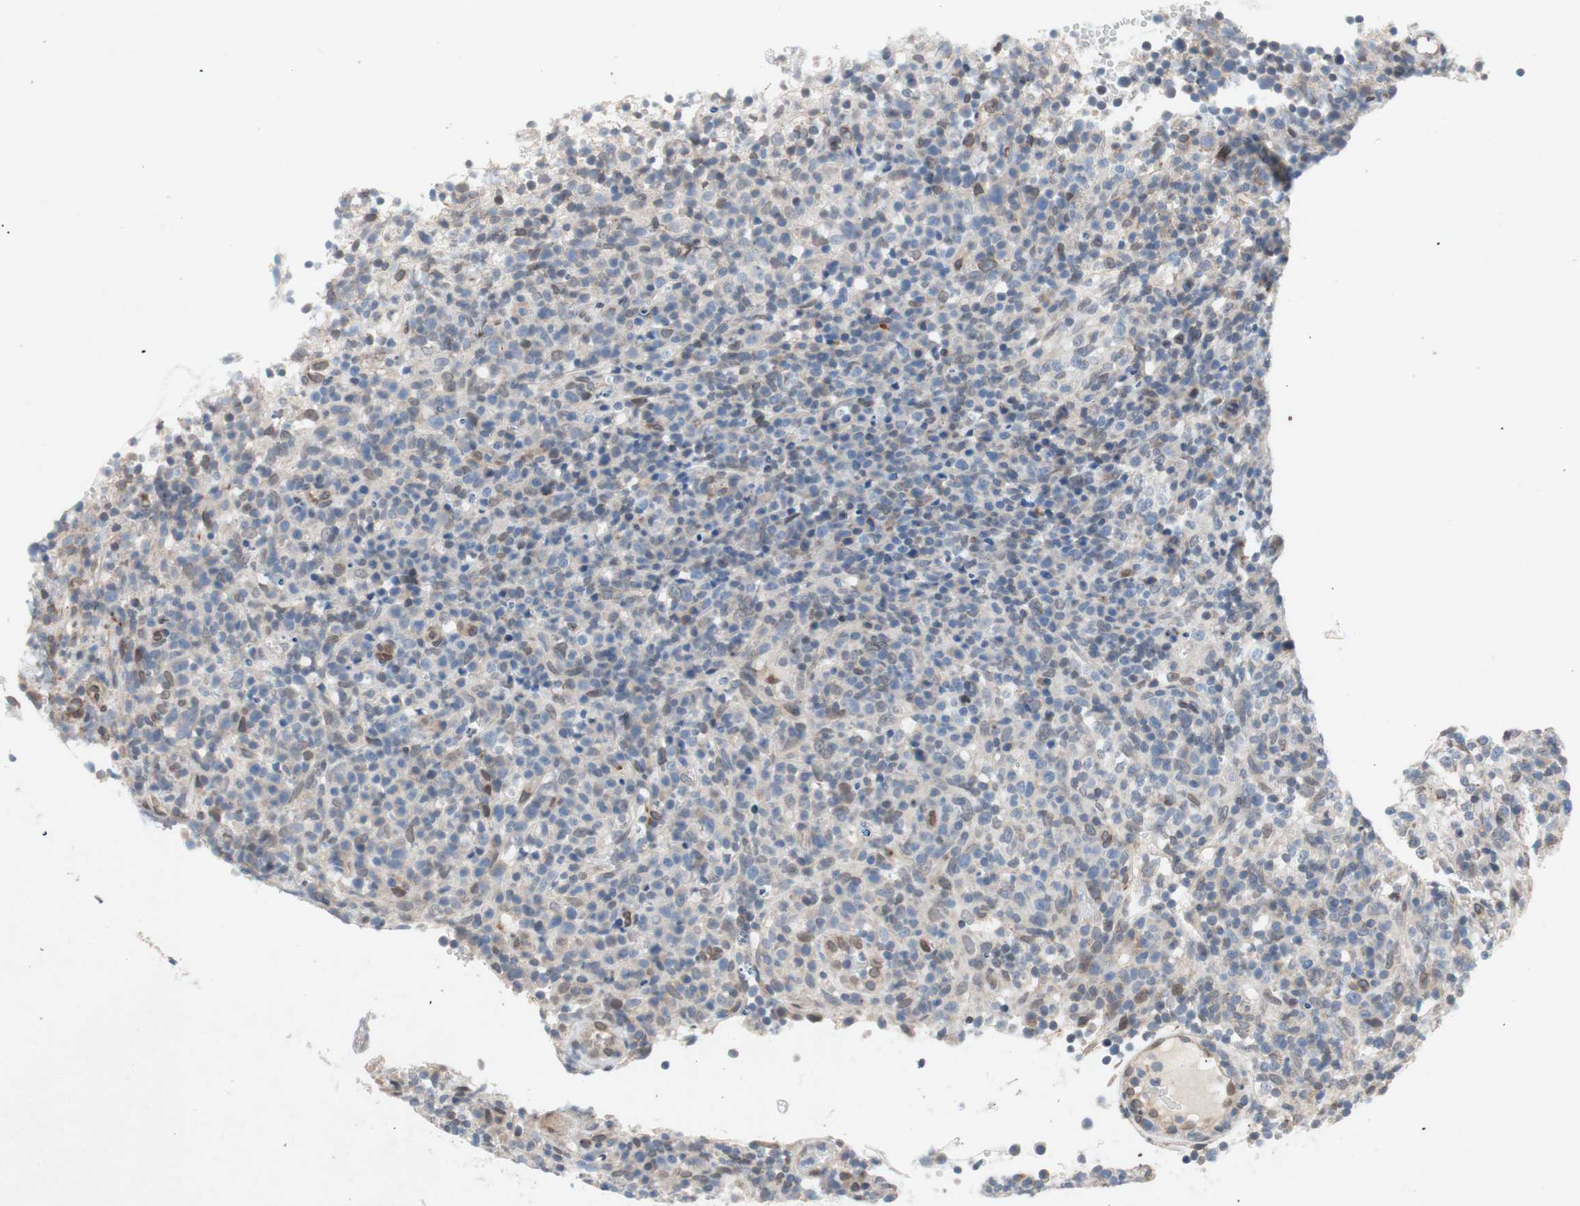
{"staining": {"intensity": "negative", "quantity": "none", "location": "none"}, "tissue": "lymphoma", "cell_type": "Tumor cells", "image_type": "cancer", "snomed": [{"axis": "morphology", "description": "Malignant lymphoma, non-Hodgkin's type, High grade"}, {"axis": "topography", "description": "Lymph node"}], "caption": "Immunohistochemistry photomicrograph of high-grade malignant lymphoma, non-Hodgkin's type stained for a protein (brown), which shows no expression in tumor cells.", "gene": "ARNT2", "patient": {"sex": "female", "age": 76}}